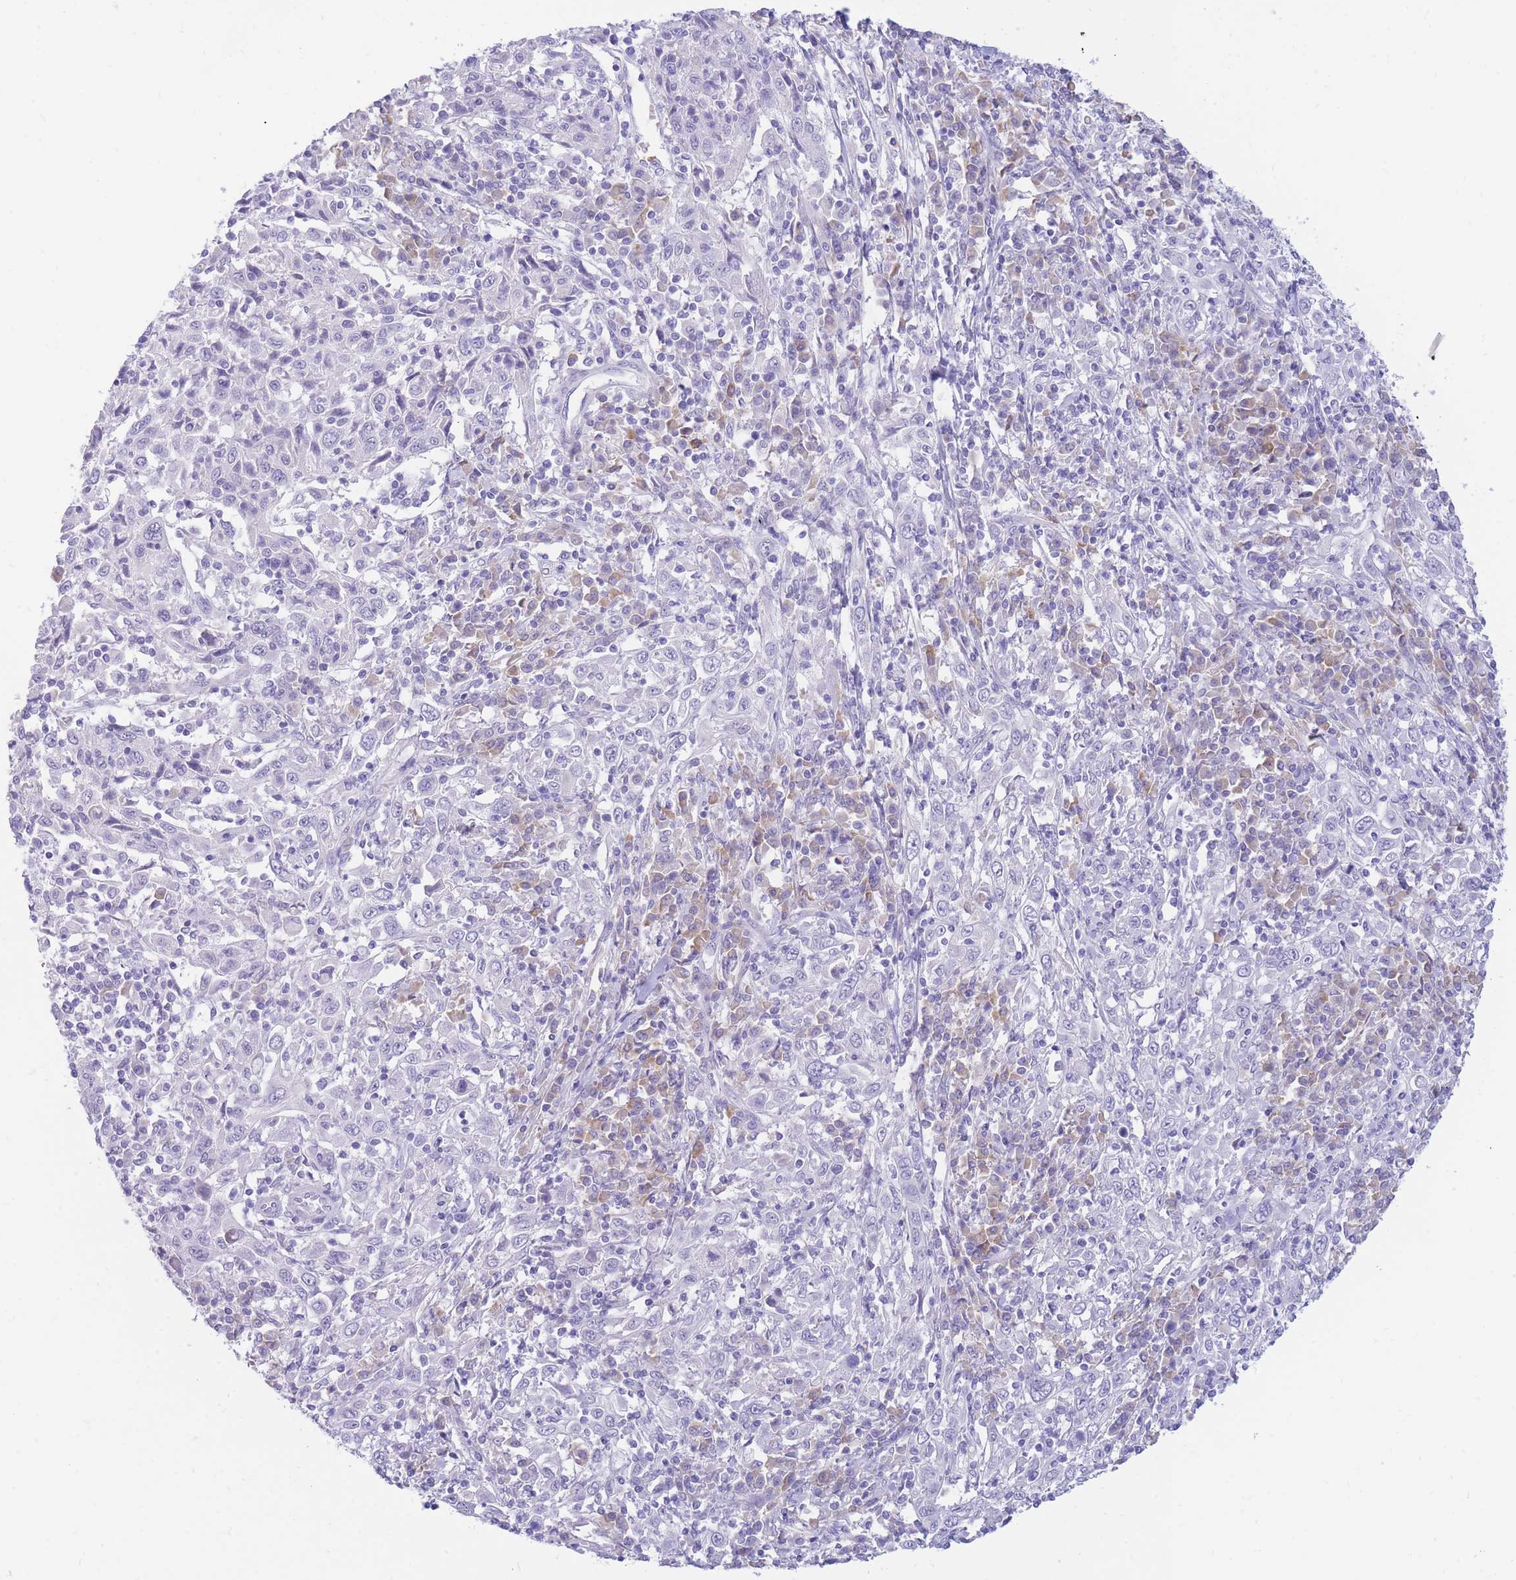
{"staining": {"intensity": "negative", "quantity": "none", "location": "none"}, "tissue": "cervical cancer", "cell_type": "Tumor cells", "image_type": "cancer", "snomed": [{"axis": "morphology", "description": "Squamous cell carcinoma, NOS"}, {"axis": "topography", "description": "Cervix"}], "caption": "A photomicrograph of cervical squamous cell carcinoma stained for a protein reveals no brown staining in tumor cells.", "gene": "SSUH2", "patient": {"sex": "female", "age": 46}}